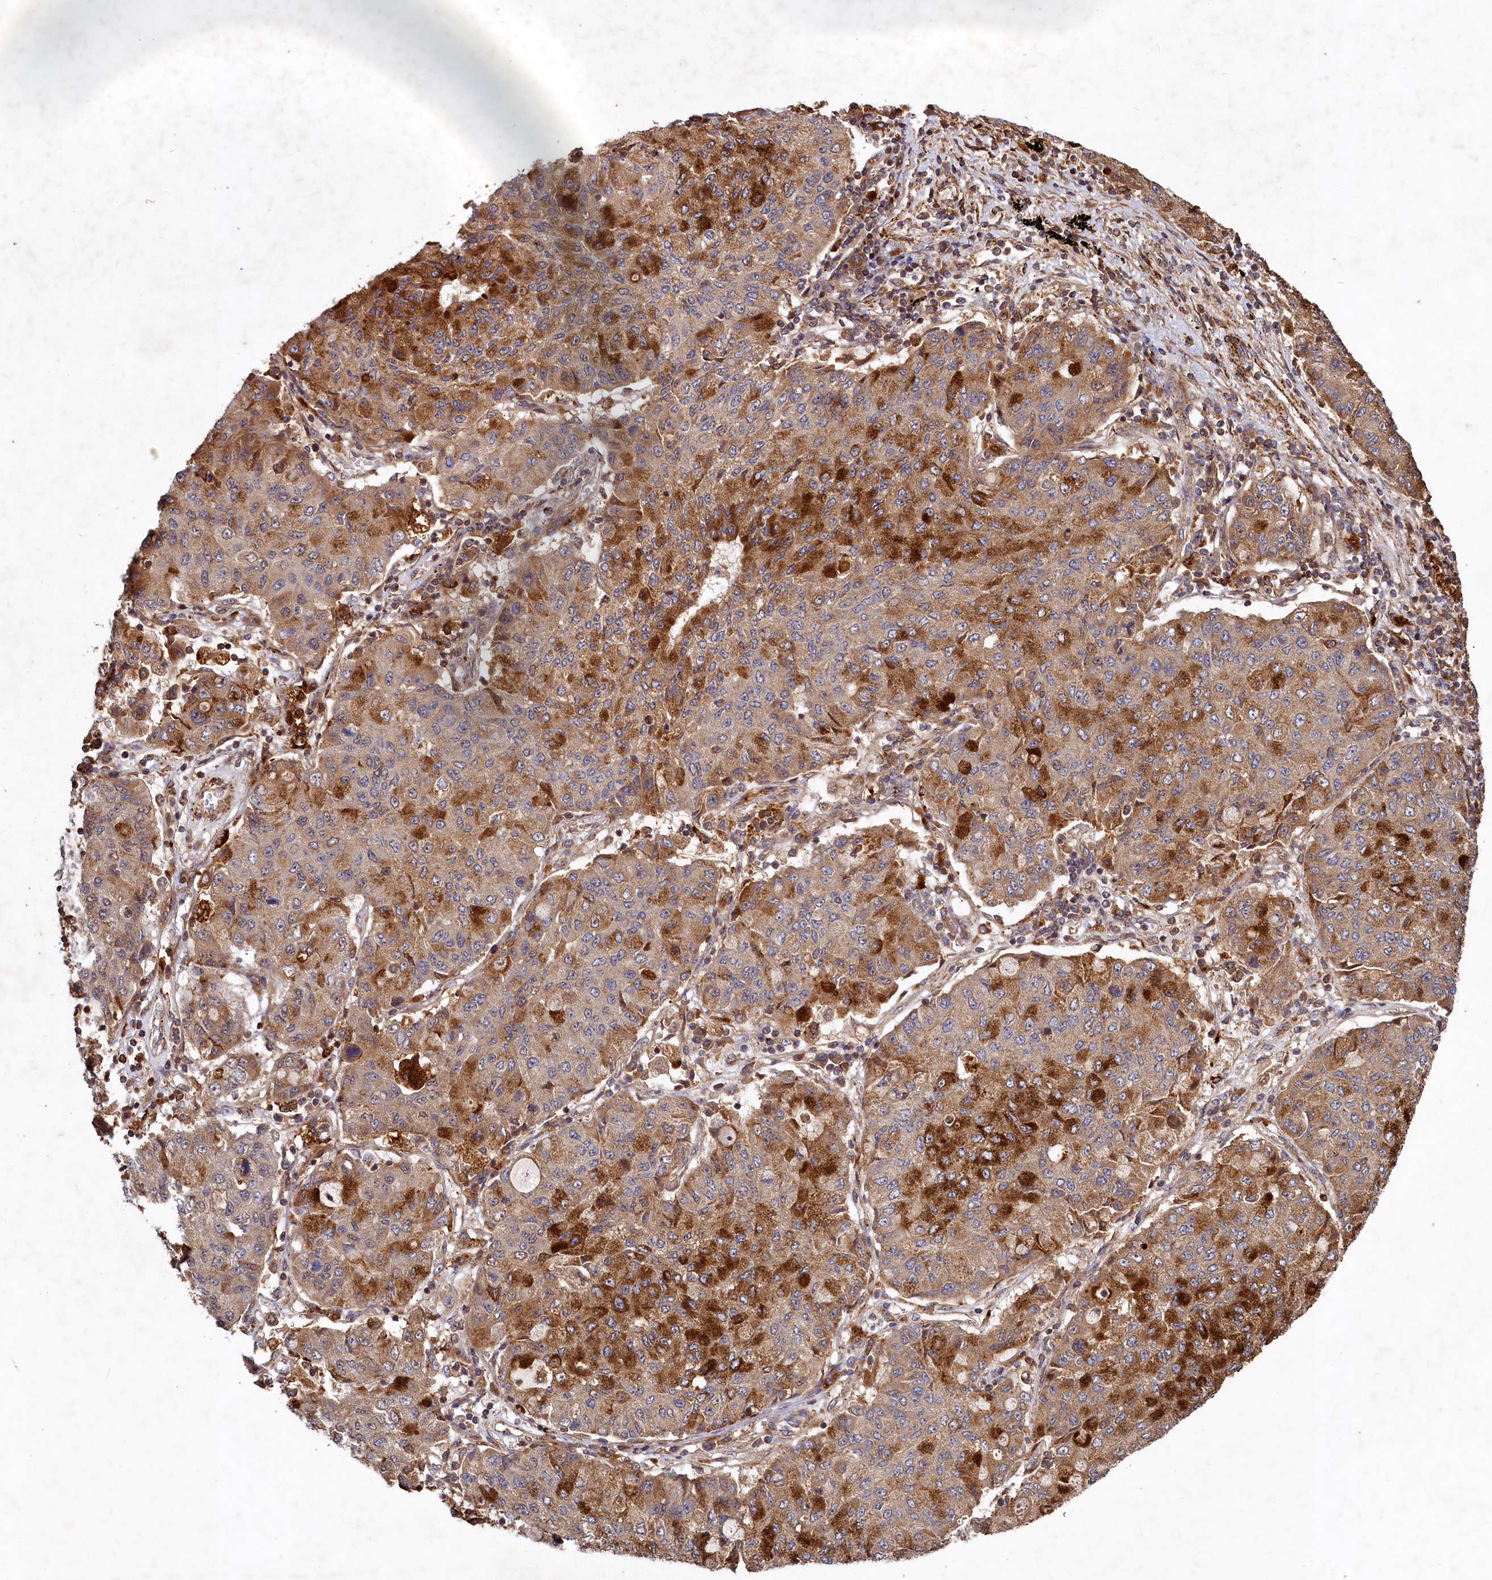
{"staining": {"intensity": "strong", "quantity": "25%-75%", "location": "cytoplasmic/membranous"}, "tissue": "lung cancer", "cell_type": "Tumor cells", "image_type": "cancer", "snomed": [{"axis": "morphology", "description": "Squamous cell carcinoma, NOS"}, {"axis": "topography", "description": "Lung"}], "caption": "Immunohistochemistry histopathology image of neoplastic tissue: human lung squamous cell carcinoma stained using immunohistochemistry (IHC) demonstrates high levels of strong protein expression localized specifically in the cytoplasmic/membranous of tumor cells, appearing as a cytoplasmic/membranous brown color.", "gene": "TRIM23", "patient": {"sex": "male", "age": 74}}